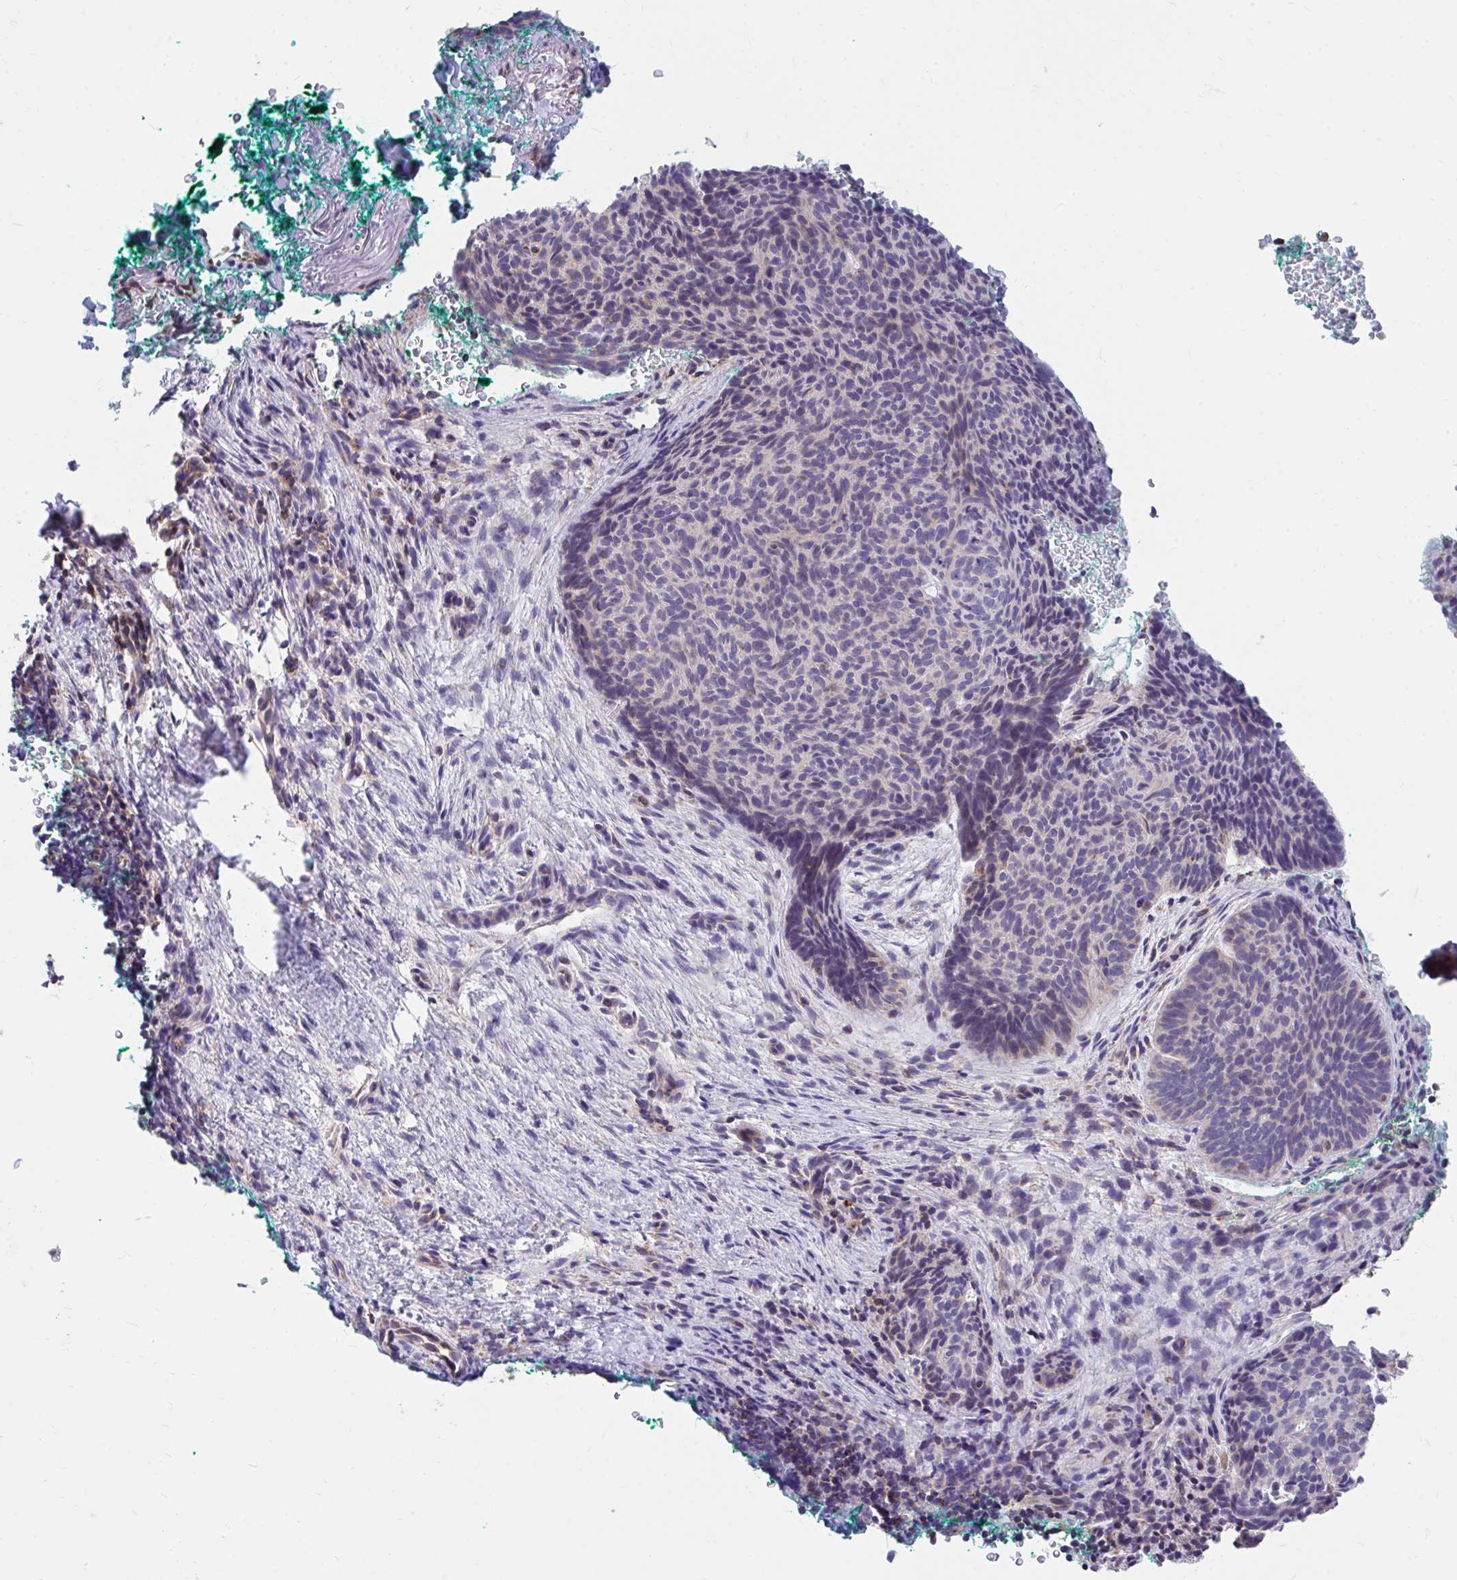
{"staining": {"intensity": "negative", "quantity": "none", "location": "none"}, "tissue": "skin cancer", "cell_type": "Tumor cells", "image_type": "cancer", "snomed": [{"axis": "morphology", "description": "Basal cell carcinoma"}, {"axis": "topography", "description": "Skin"}, {"axis": "topography", "description": "Skin of head"}], "caption": "A high-resolution histopathology image shows IHC staining of skin cancer (basal cell carcinoma), which exhibits no significant expression in tumor cells.", "gene": "FHIP1B", "patient": {"sex": "female", "age": 92}}